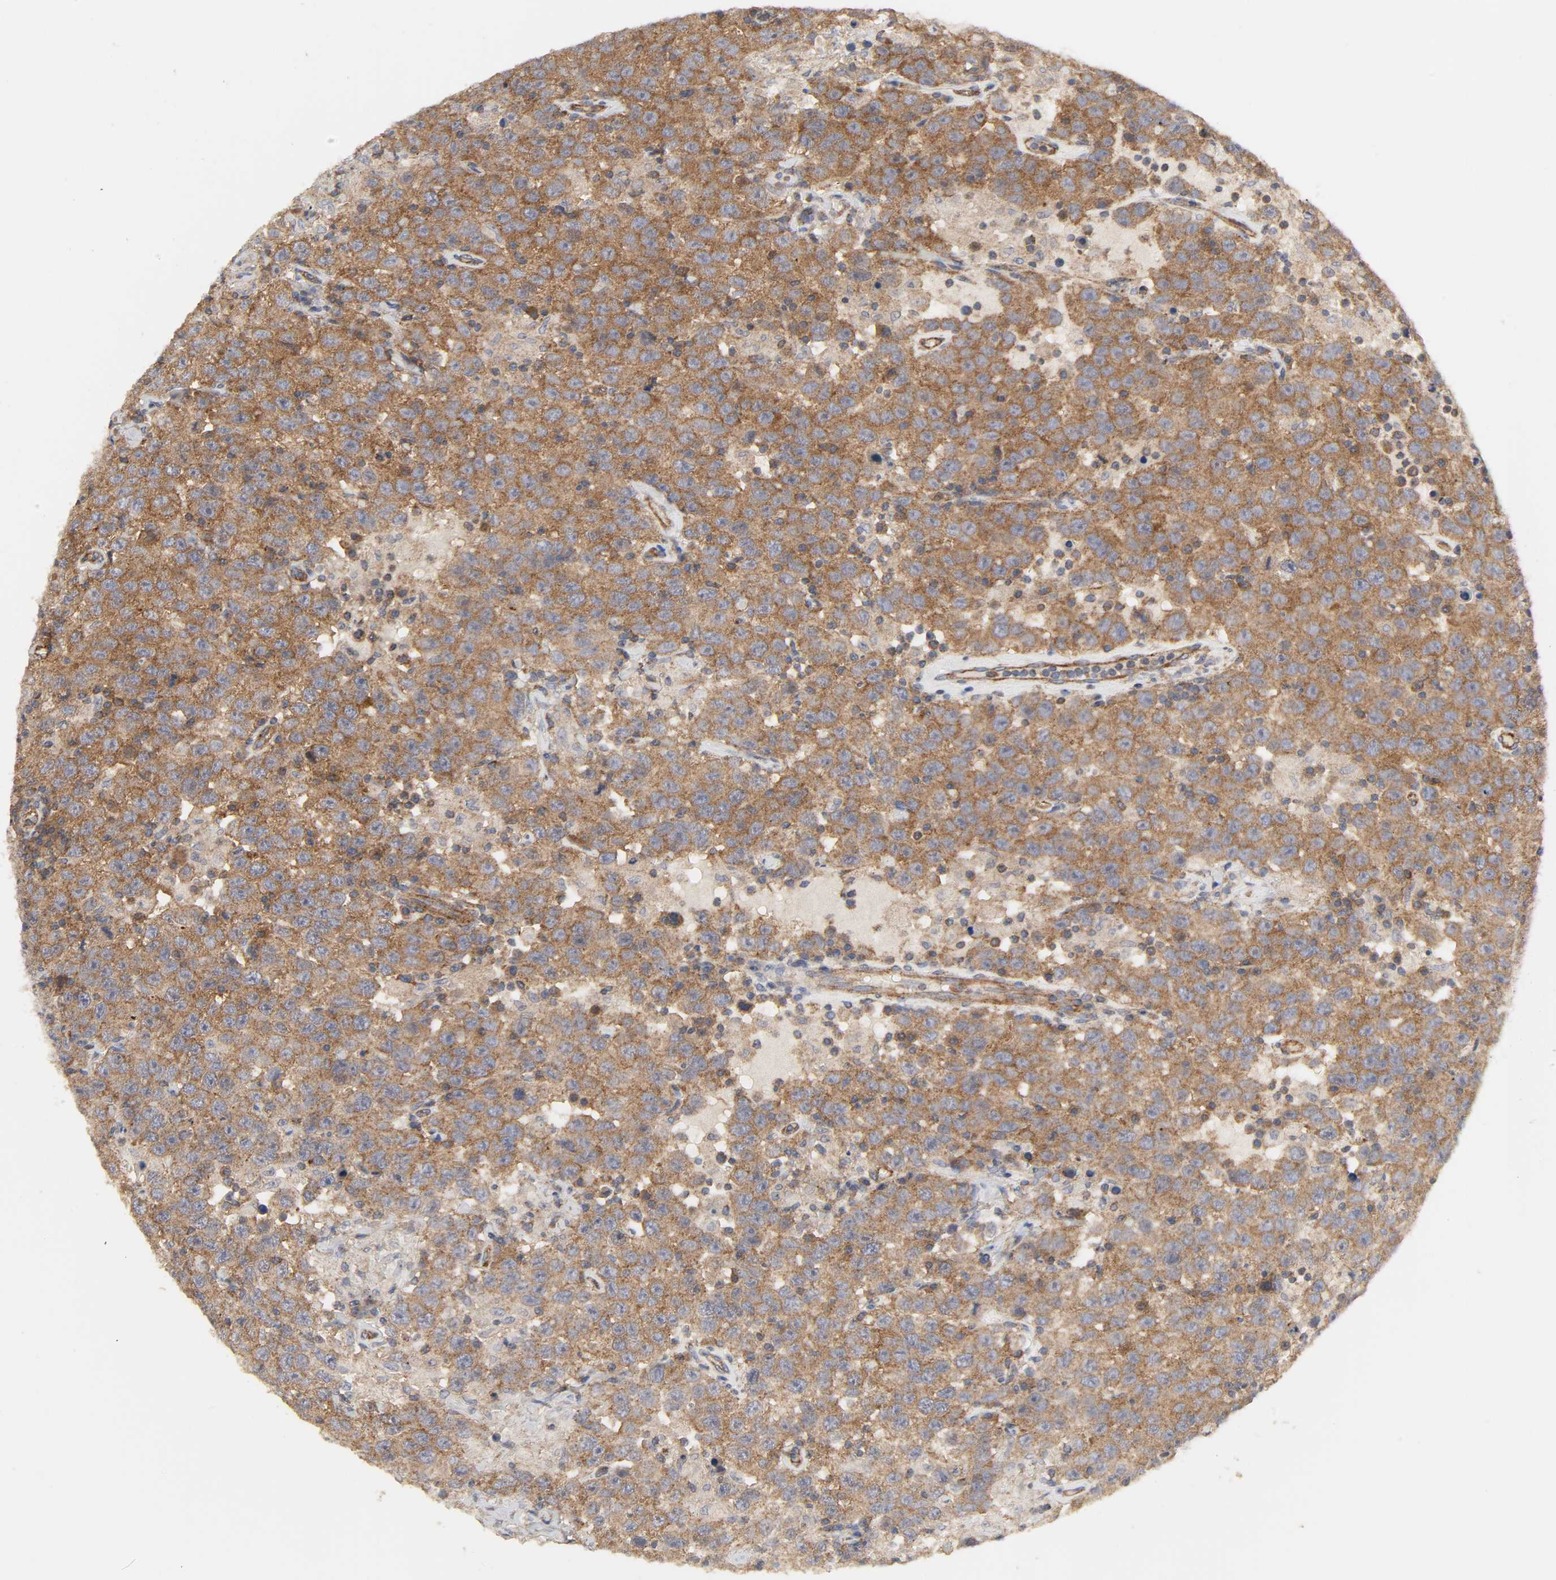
{"staining": {"intensity": "strong", "quantity": ">75%", "location": "cytoplasmic/membranous"}, "tissue": "testis cancer", "cell_type": "Tumor cells", "image_type": "cancer", "snomed": [{"axis": "morphology", "description": "Seminoma, NOS"}, {"axis": "topography", "description": "Testis"}], "caption": "This photomicrograph shows testis cancer stained with immunohistochemistry (IHC) to label a protein in brown. The cytoplasmic/membranous of tumor cells show strong positivity for the protein. Nuclei are counter-stained blue.", "gene": "SH3GLB1", "patient": {"sex": "male", "age": 41}}